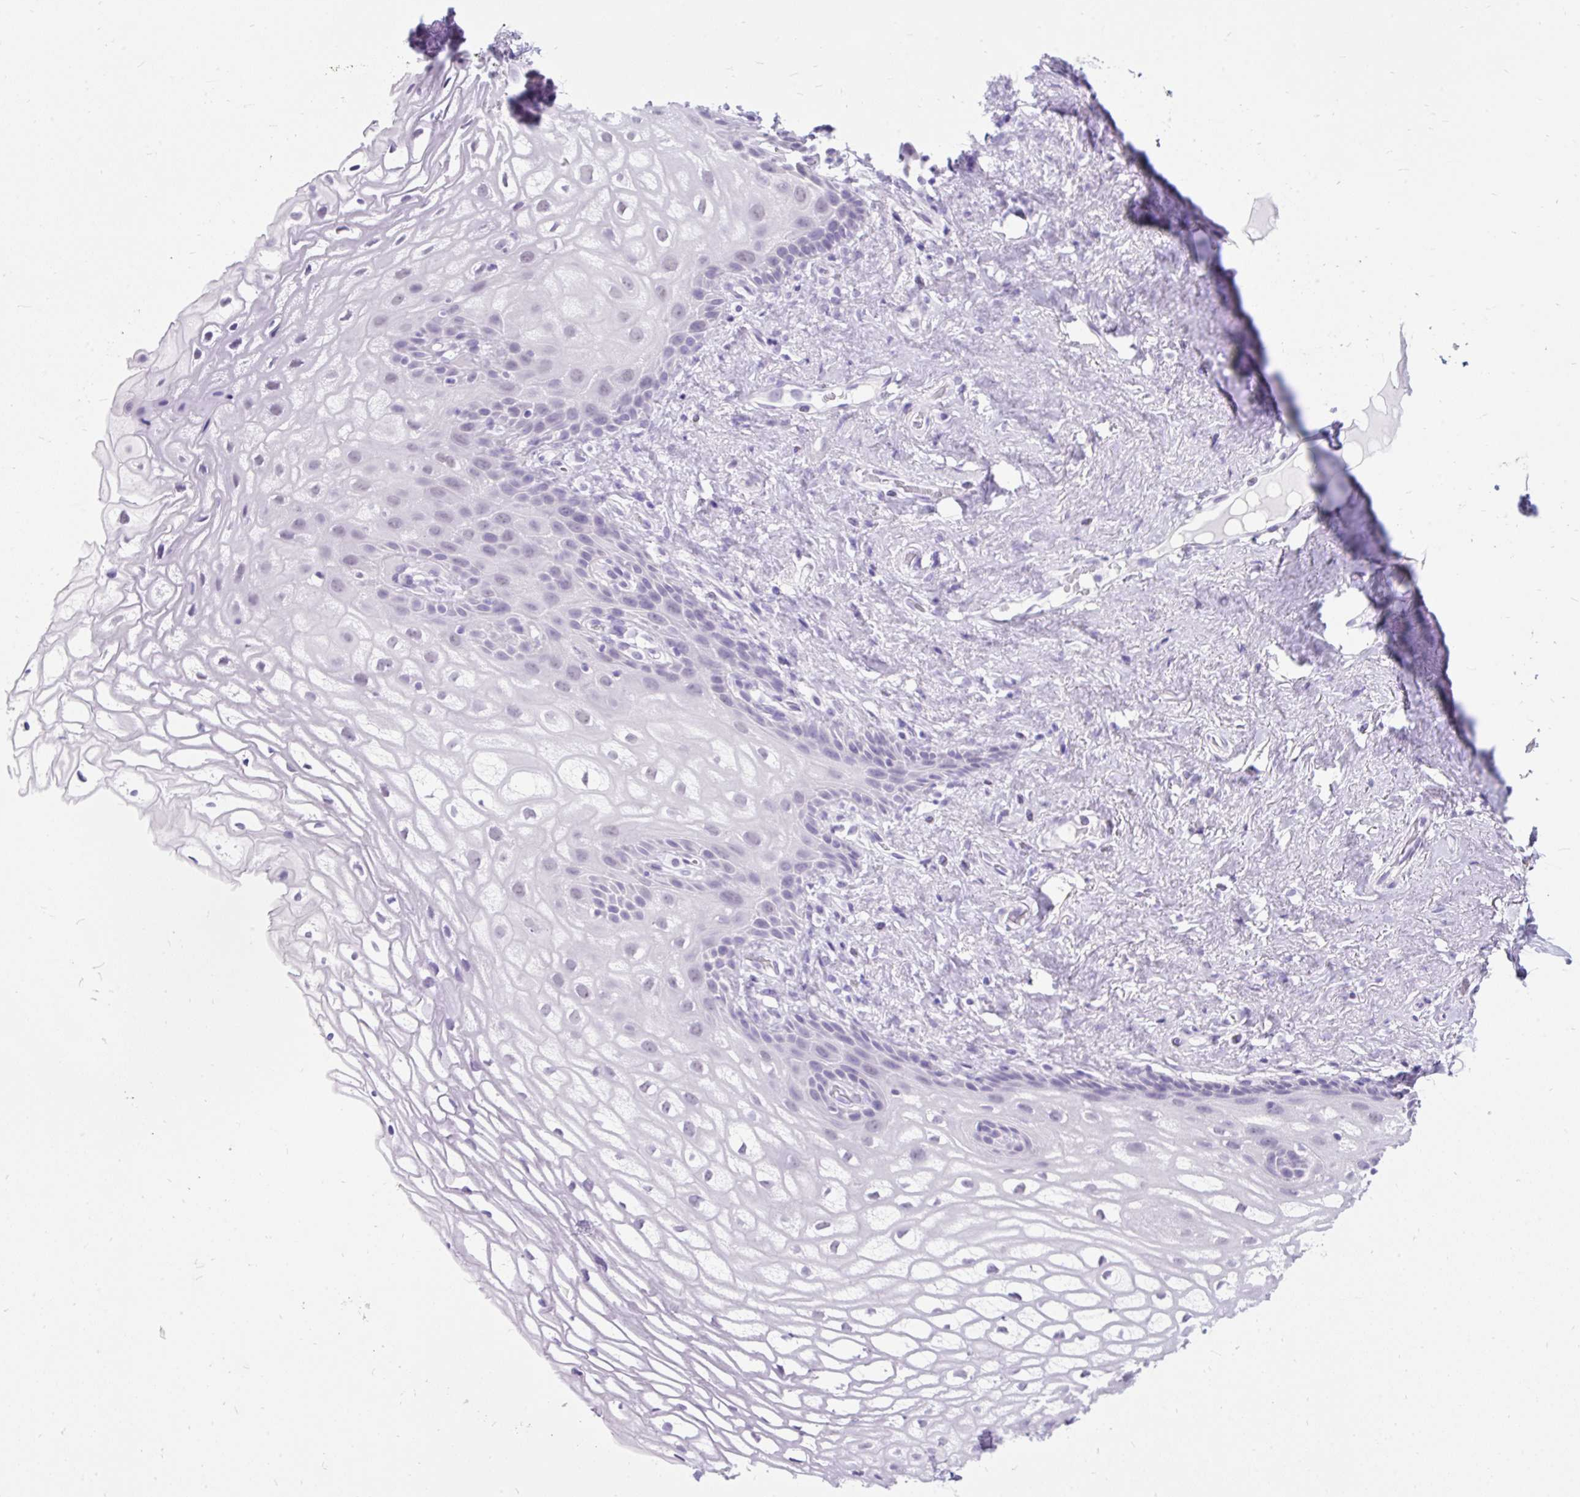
{"staining": {"intensity": "negative", "quantity": "none", "location": "none"}, "tissue": "vagina", "cell_type": "Squamous epithelial cells", "image_type": "normal", "snomed": [{"axis": "morphology", "description": "Normal tissue, NOS"}, {"axis": "morphology", "description": "Adenocarcinoma, NOS"}, {"axis": "topography", "description": "Rectum"}, {"axis": "topography", "description": "Vagina"}, {"axis": "topography", "description": "Peripheral nerve tissue"}], "caption": "The image exhibits no staining of squamous epithelial cells in unremarkable vagina. (Stains: DAB (3,3'-diaminobenzidine) immunohistochemistry (IHC) with hematoxylin counter stain, Microscopy: brightfield microscopy at high magnification).", "gene": "SCGB1A1", "patient": {"sex": "female", "age": 71}}